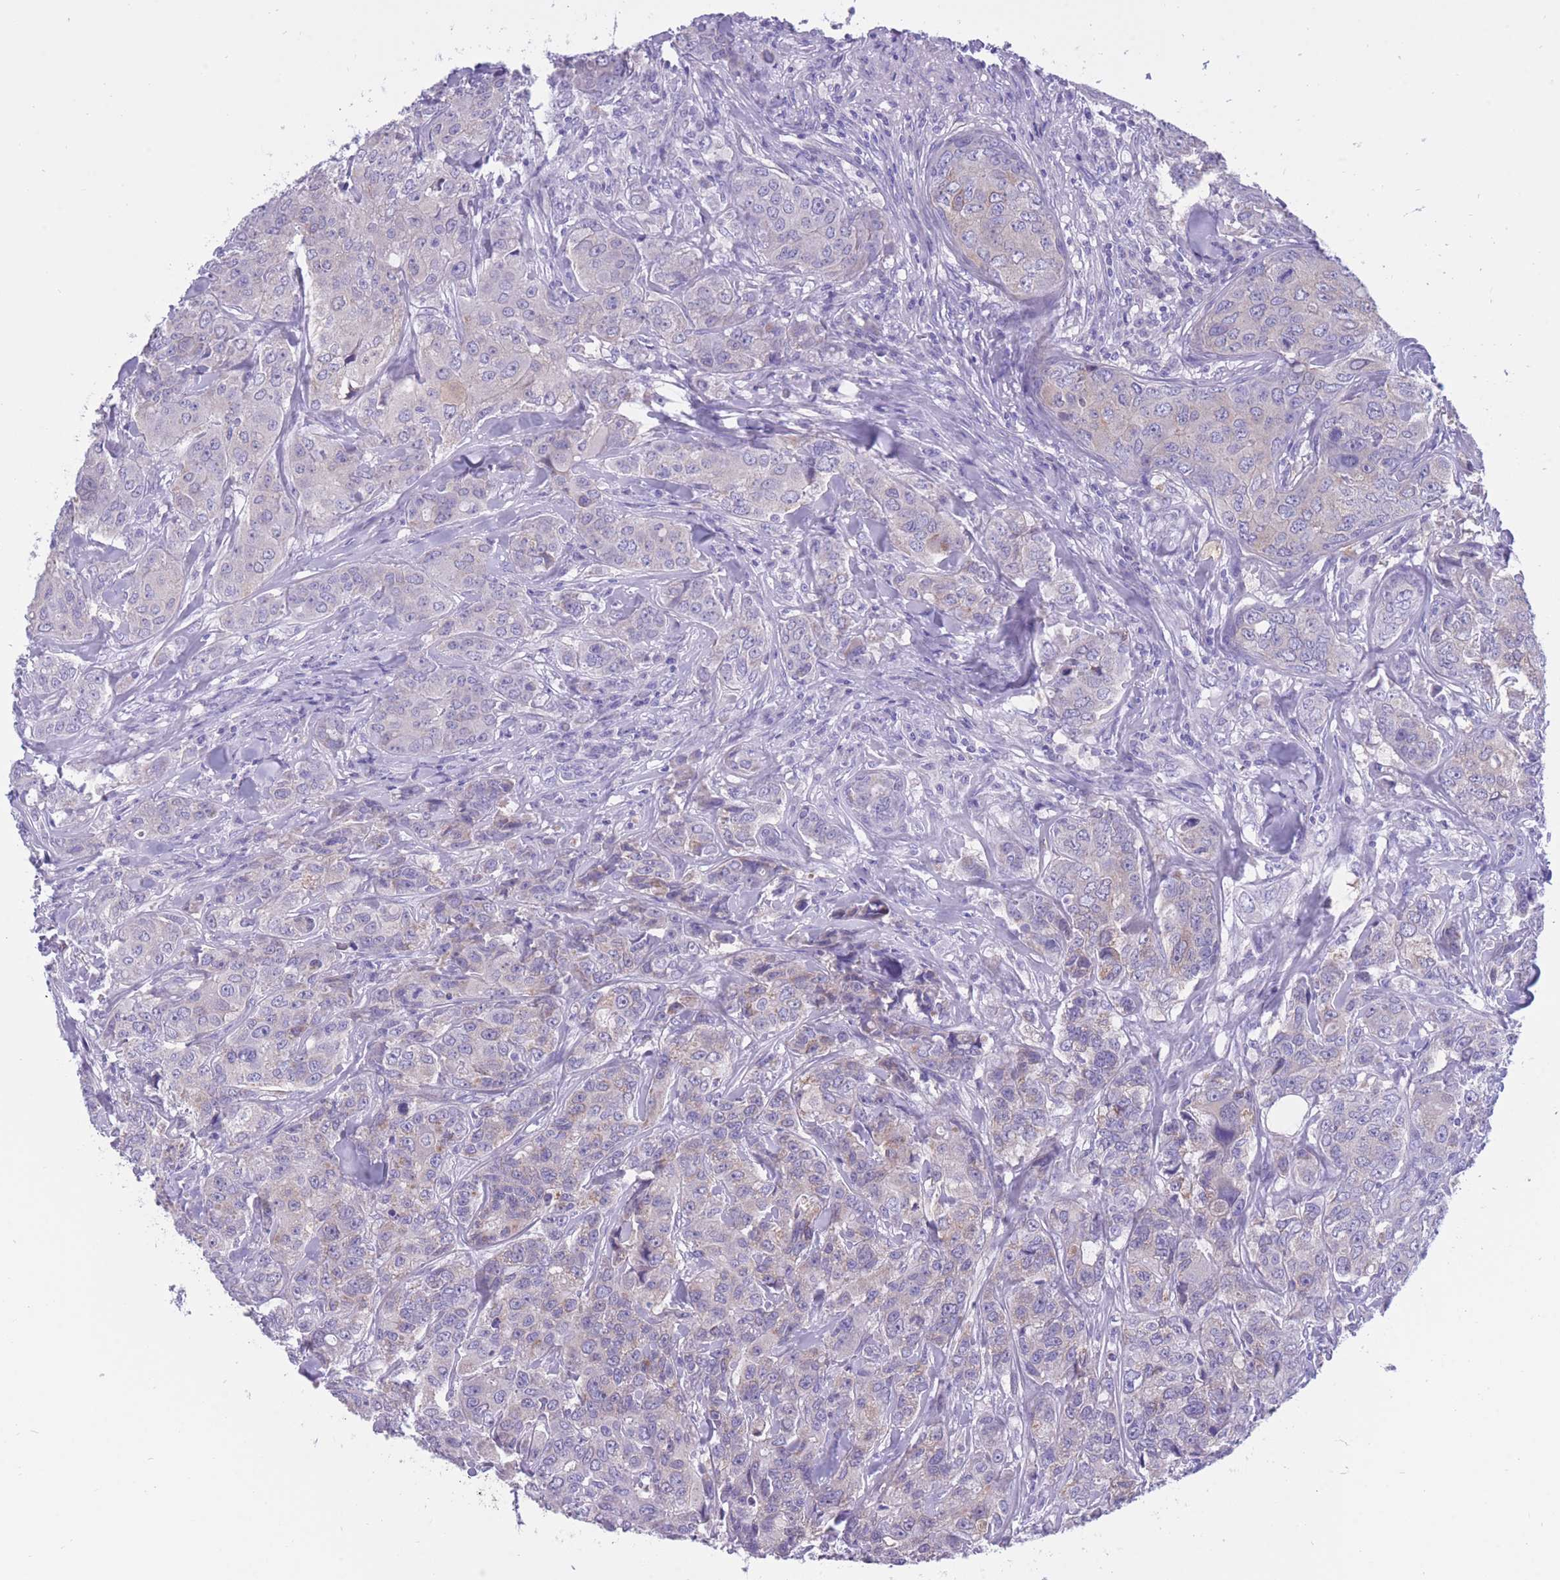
{"staining": {"intensity": "weak", "quantity": "<25%", "location": "cytoplasmic/membranous"}, "tissue": "breast cancer", "cell_type": "Tumor cells", "image_type": "cancer", "snomed": [{"axis": "morphology", "description": "Duct carcinoma"}, {"axis": "topography", "description": "Breast"}], "caption": "High power microscopy micrograph of an immunohistochemistry (IHC) photomicrograph of breast cancer (infiltrating ductal carcinoma), revealing no significant staining in tumor cells.", "gene": "INTS2", "patient": {"sex": "female", "age": 43}}